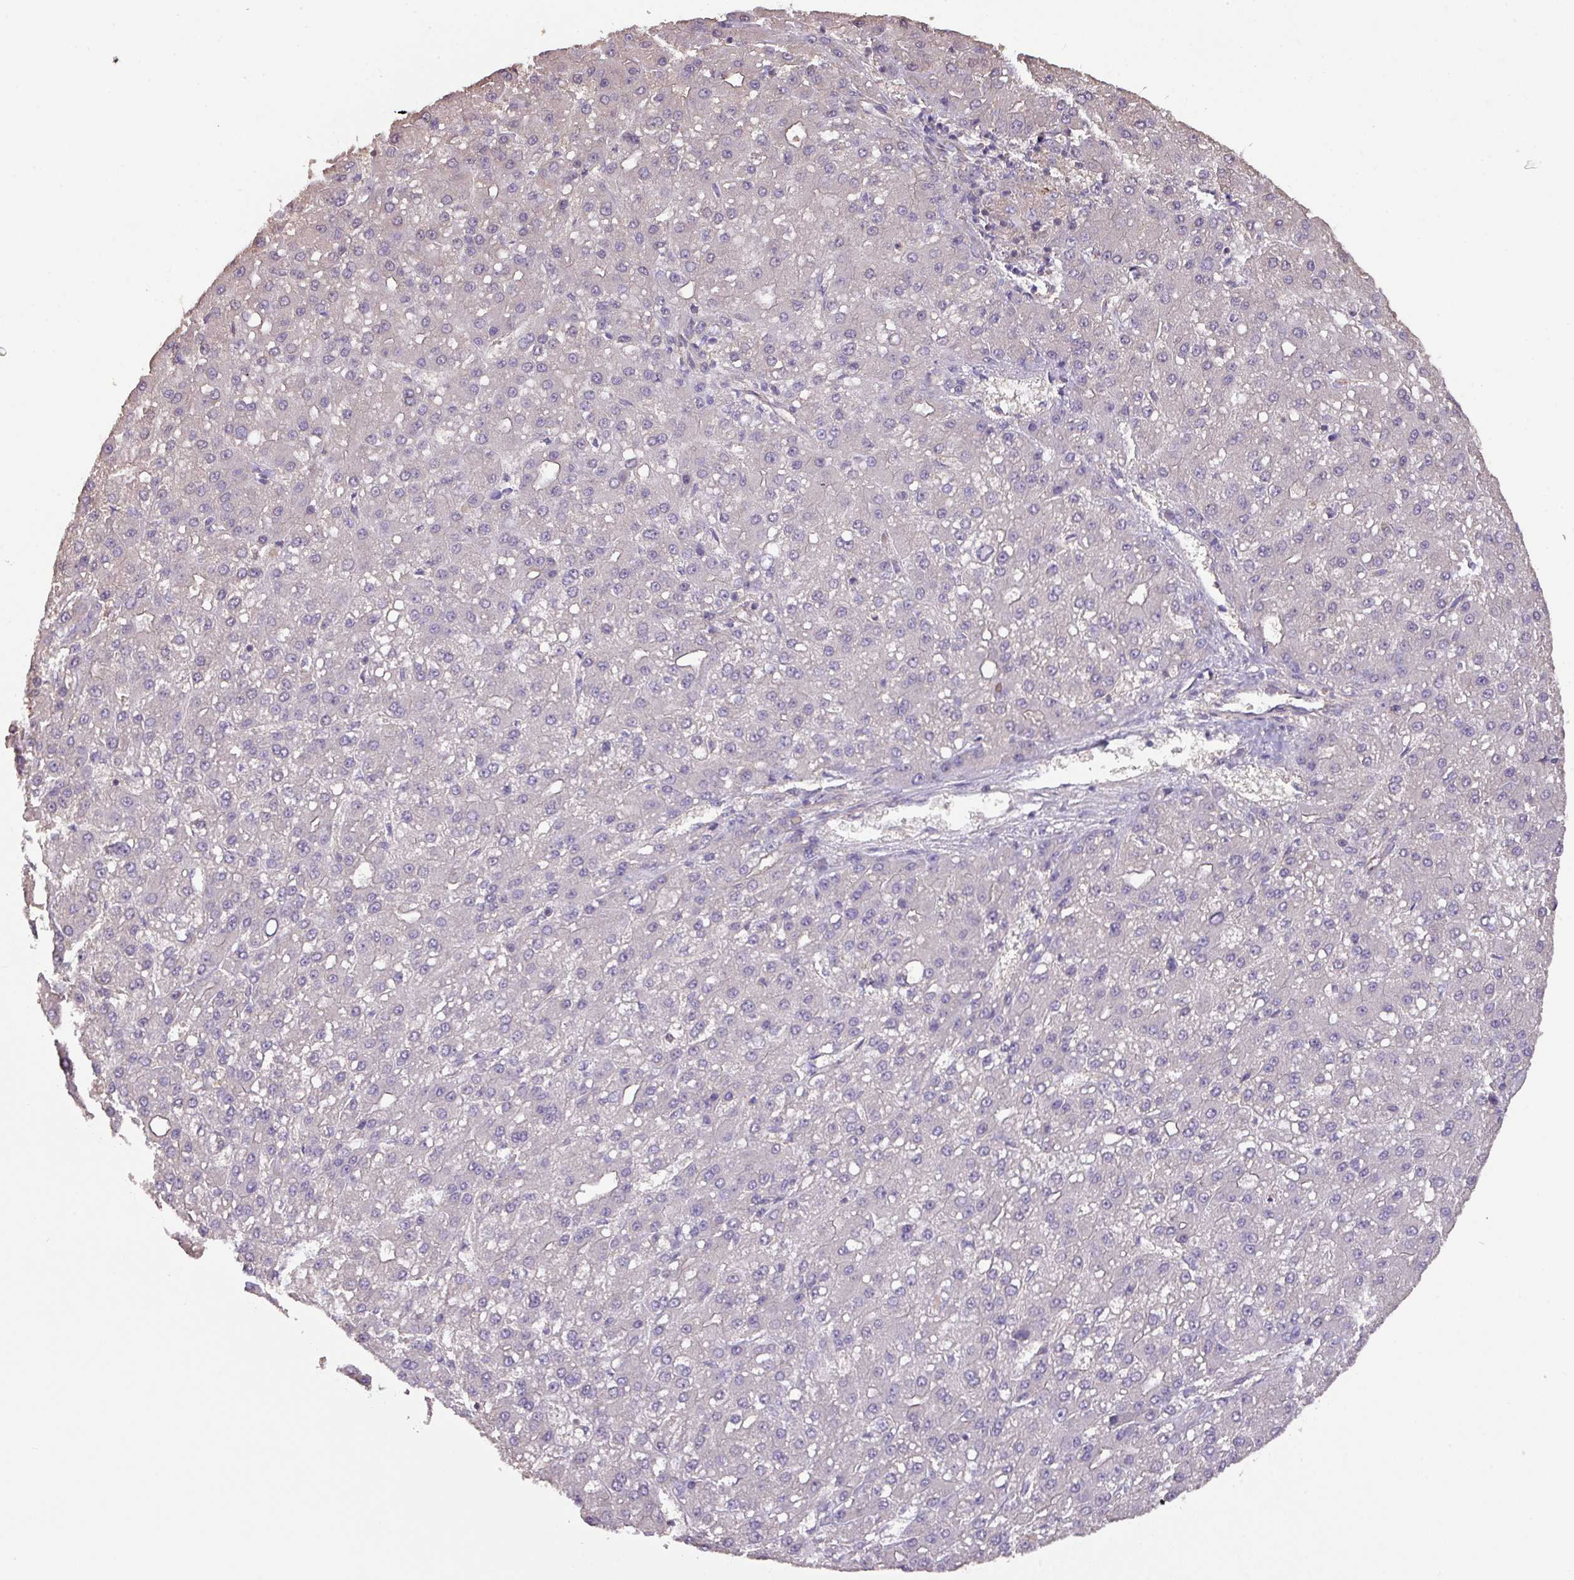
{"staining": {"intensity": "negative", "quantity": "none", "location": "none"}, "tissue": "liver cancer", "cell_type": "Tumor cells", "image_type": "cancer", "snomed": [{"axis": "morphology", "description": "Carcinoma, Hepatocellular, NOS"}, {"axis": "topography", "description": "Liver"}], "caption": "Immunohistochemistry image of human hepatocellular carcinoma (liver) stained for a protein (brown), which shows no positivity in tumor cells. The staining is performed using DAB brown chromogen with nuclei counter-stained in using hematoxylin.", "gene": "CALML4", "patient": {"sex": "male", "age": 67}}